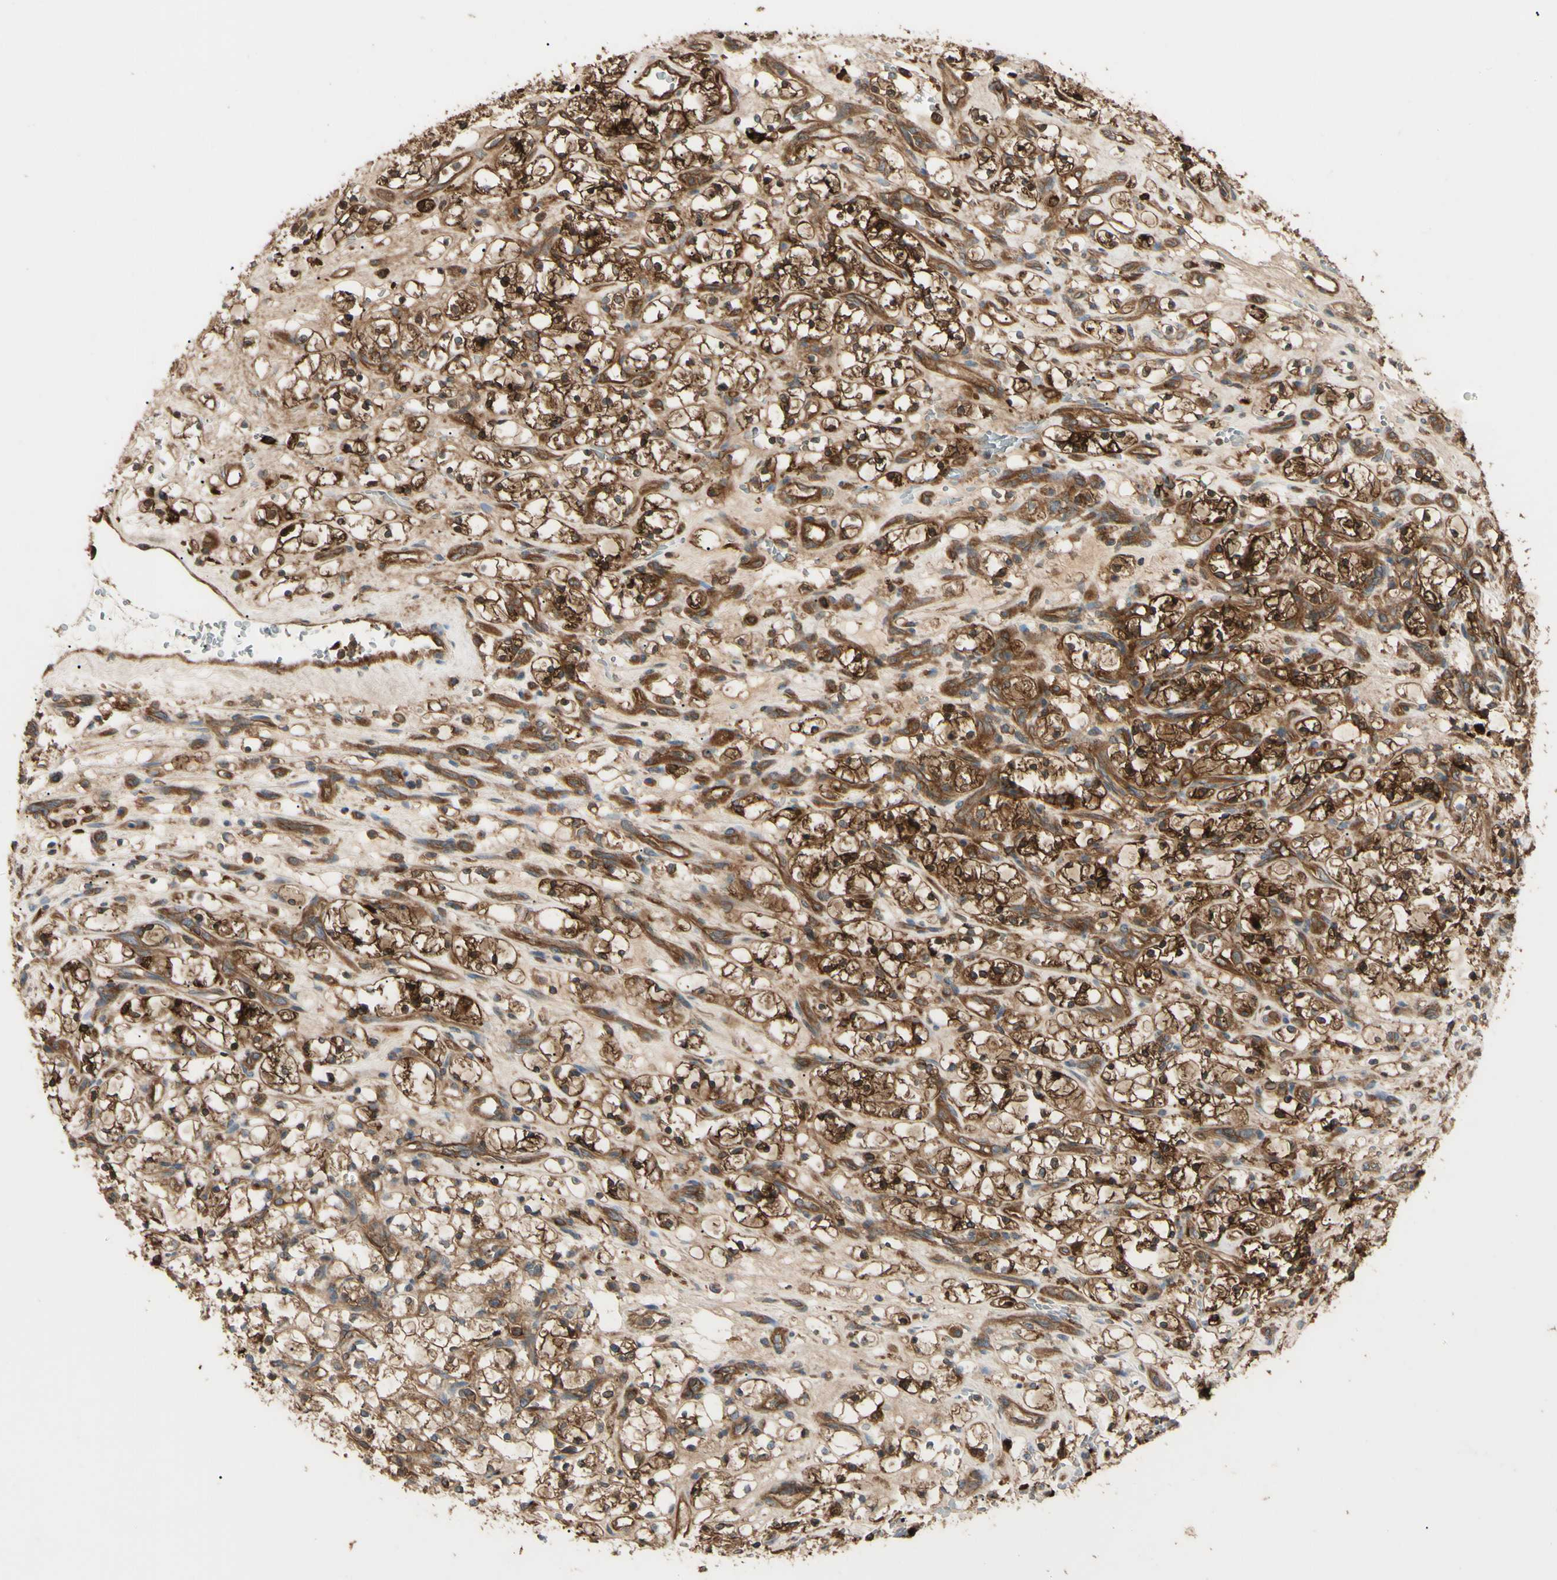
{"staining": {"intensity": "strong", "quantity": ">75%", "location": "cytoplasmic/membranous"}, "tissue": "renal cancer", "cell_type": "Tumor cells", "image_type": "cancer", "snomed": [{"axis": "morphology", "description": "Adenocarcinoma, NOS"}, {"axis": "topography", "description": "Kidney"}], "caption": "Protein expression analysis of human renal cancer (adenocarcinoma) reveals strong cytoplasmic/membranous positivity in about >75% of tumor cells.", "gene": "PTPN12", "patient": {"sex": "female", "age": 69}}